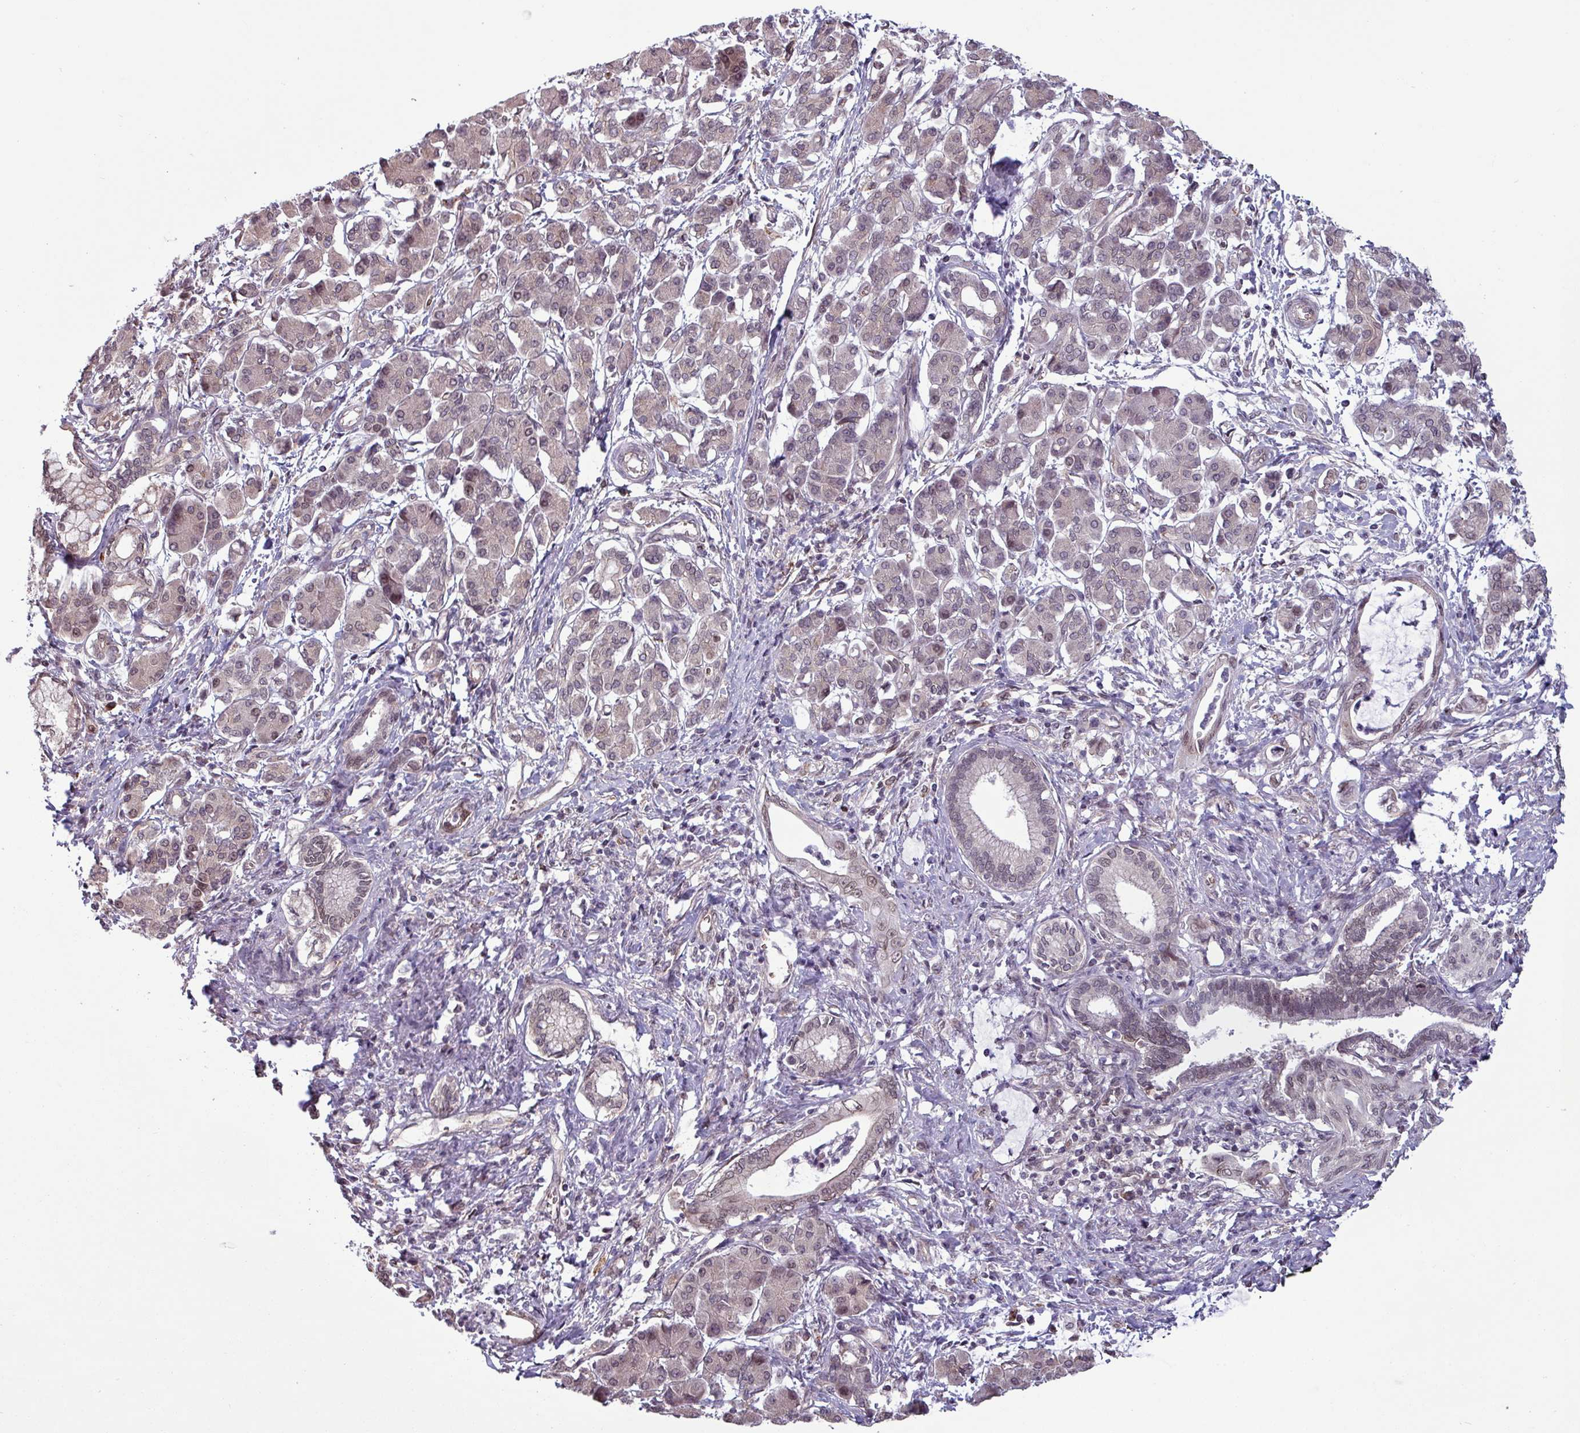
{"staining": {"intensity": "weak", "quantity": "25%-75%", "location": "nuclear"}, "tissue": "pancreatic cancer", "cell_type": "Tumor cells", "image_type": "cancer", "snomed": [{"axis": "morphology", "description": "Adenocarcinoma, NOS"}, {"axis": "topography", "description": "Pancreas"}], "caption": "Protein expression analysis of pancreatic cancer (adenocarcinoma) demonstrates weak nuclear expression in approximately 25%-75% of tumor cells.", "gene": "RBM4B", "patient": {"sex": "female", "age": 55}}